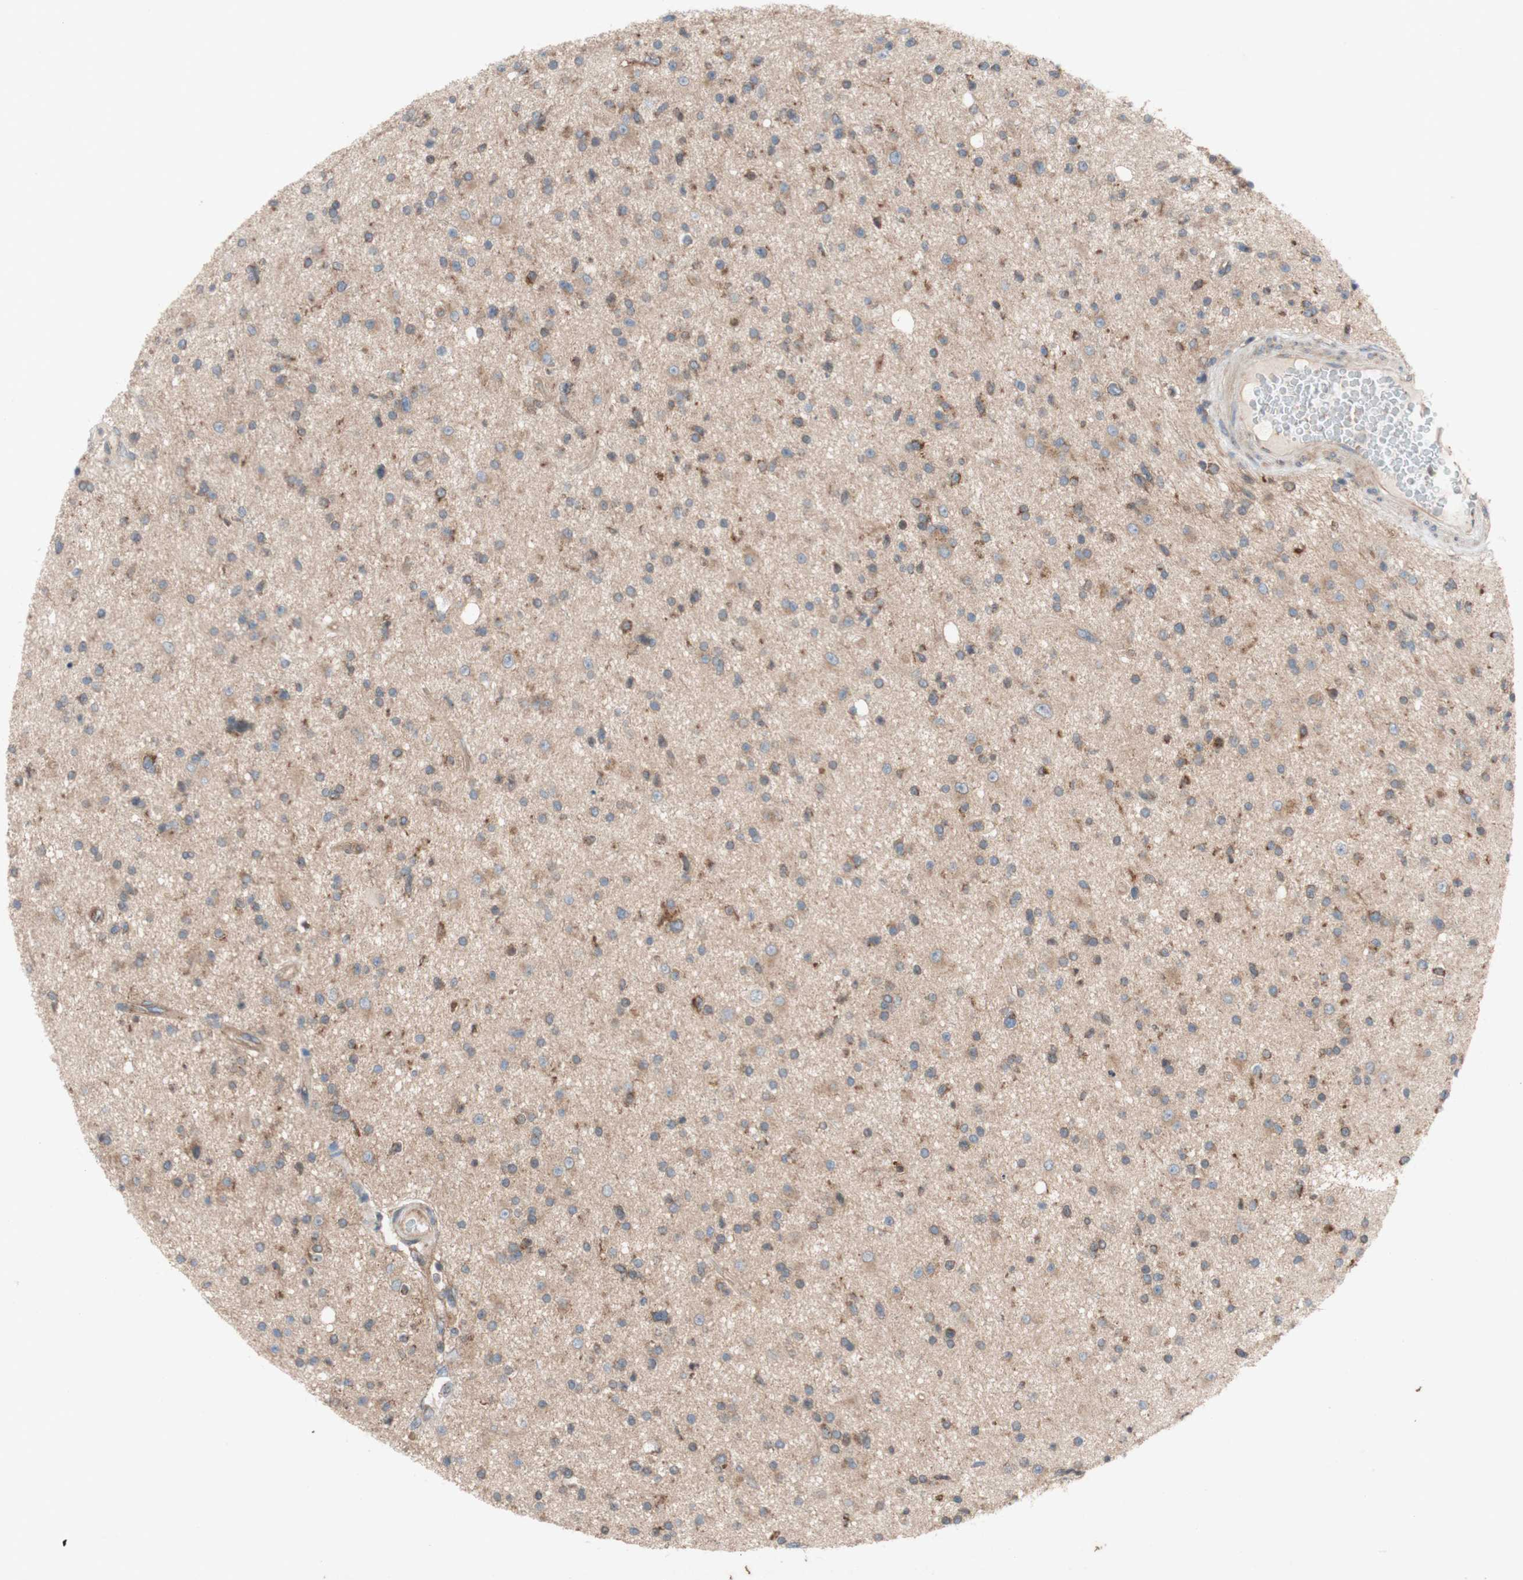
{"staining": {"intensity": "moderate", "quantity": "25%-75%", "location": "cytoplasmic/membranous"}, "tissue": "glioma", "cell_type": "Tumor cells", "image_type": "cancer", "snomed": [{"axis": "morphology", "description": "Glioma, malignant, High grade"}, {"axis": "topography", "description": "Brain"}], "caption": "A brown stain highlights moderate cytoplasmic/membranous positivity of a protein in human malignant high-grade glioma tumor cells.", "gene": "TST", "patient": {"sex": "male", "age": 33}}